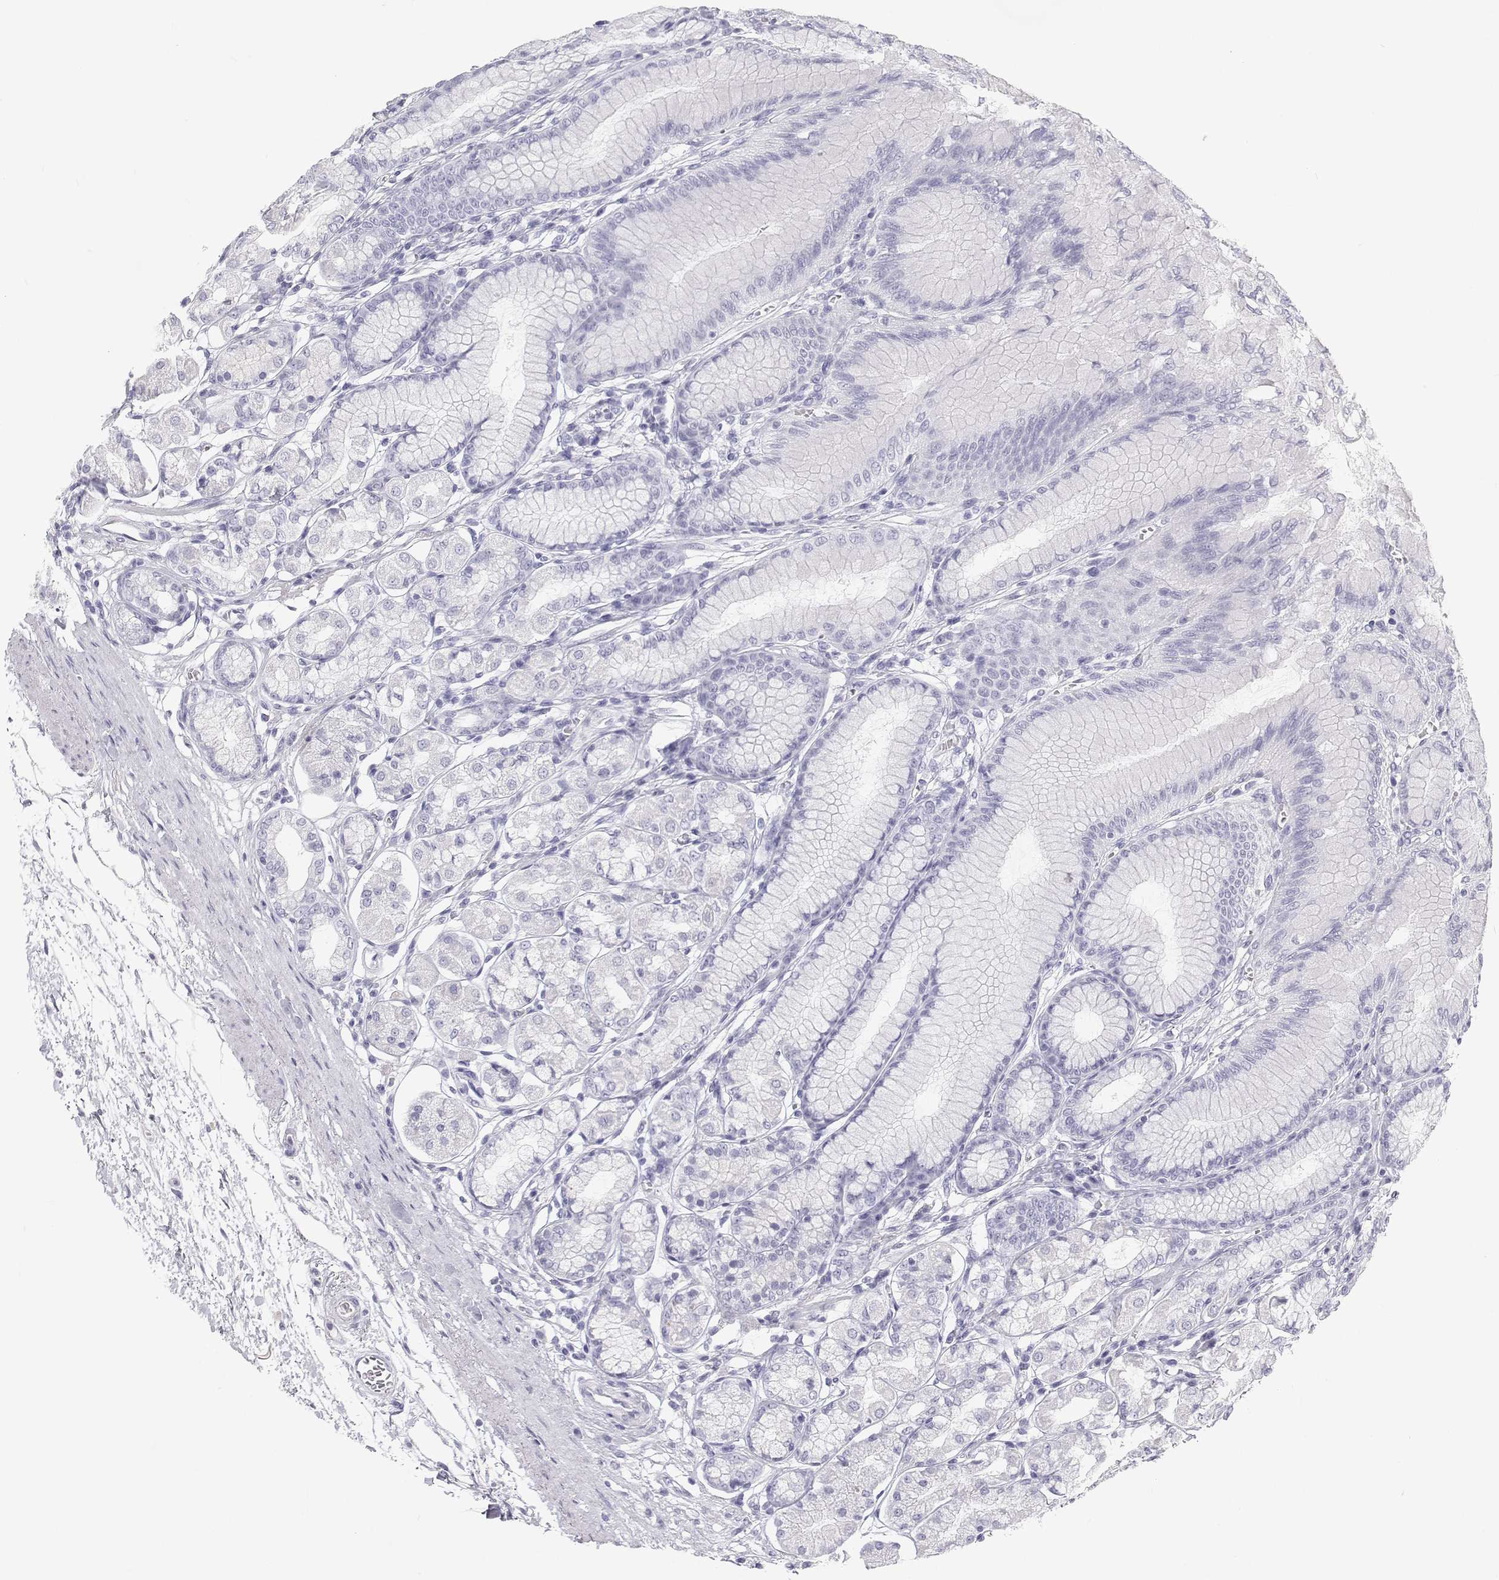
{"staining": {"intensity": "negative", "quantity": "none", "location": "none"}, "tissue": "stomach", "cell_type": "Glandular cells", "image_type": "normal", "snomed": [{"axis": "morphology", "description": "Normal tissue, NOS"}, {"axis": "topography", "description": "Stomach"}, {"axis": "topography", "description": "Stomach, lower"}], "caption": "This image is of benign stomach stained with IHC to label a protein in brown with the nuclei are counter-stained blue. There is no expression in glandular cells.", "gene": "SFTPB", "patient": {"sex": "male", "age": 76}}